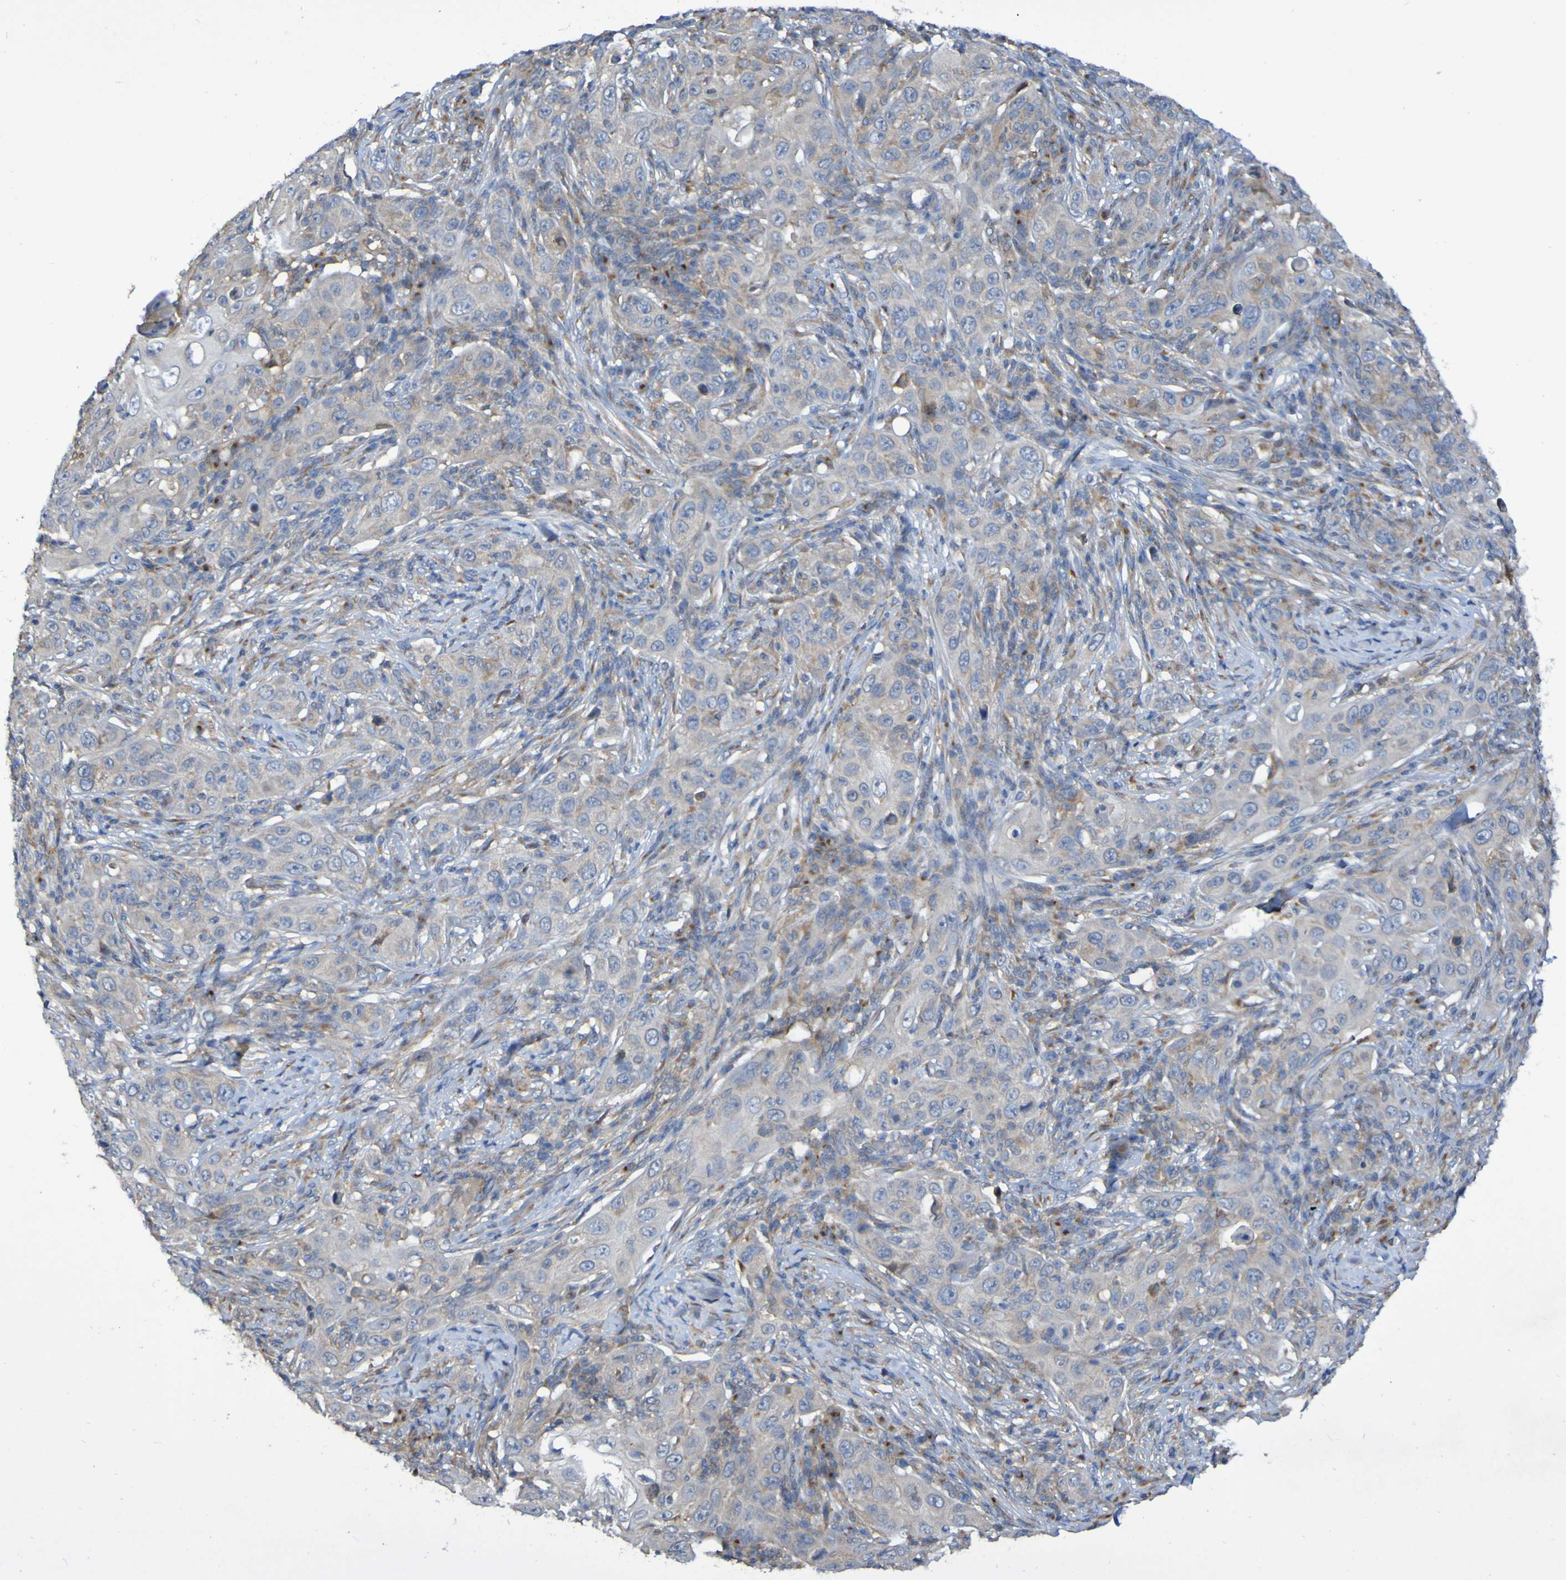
{"staining": {"intensity": "weak", "quantity": ">75%", "location": "cytoplasmic/membranous"}, "tissue": "skin cancer", "cell_type": "Tumor cells", "image_type": "cancer", "snomed": [{"axis": "morphology", "description": "Squamous cell carcinoma, NOS"}, {"axis": "topography", "description": "Skin"}], "caption": "High-magnification brightfield microscopy of squamous cell carcinoma (skin) stained with DAB (brown) and counterstained with hematoxylin (blue). tumor cells exhibit weak cytoplasmic/membranous expression is appreciated in about>75% of cells. (DAB (3,3'-diaminobenzidine) = brown stain, brightfield microscopy at high magnification).", "gene": "LMBRD2", "patient": {"sex": "female", "age": 88}}